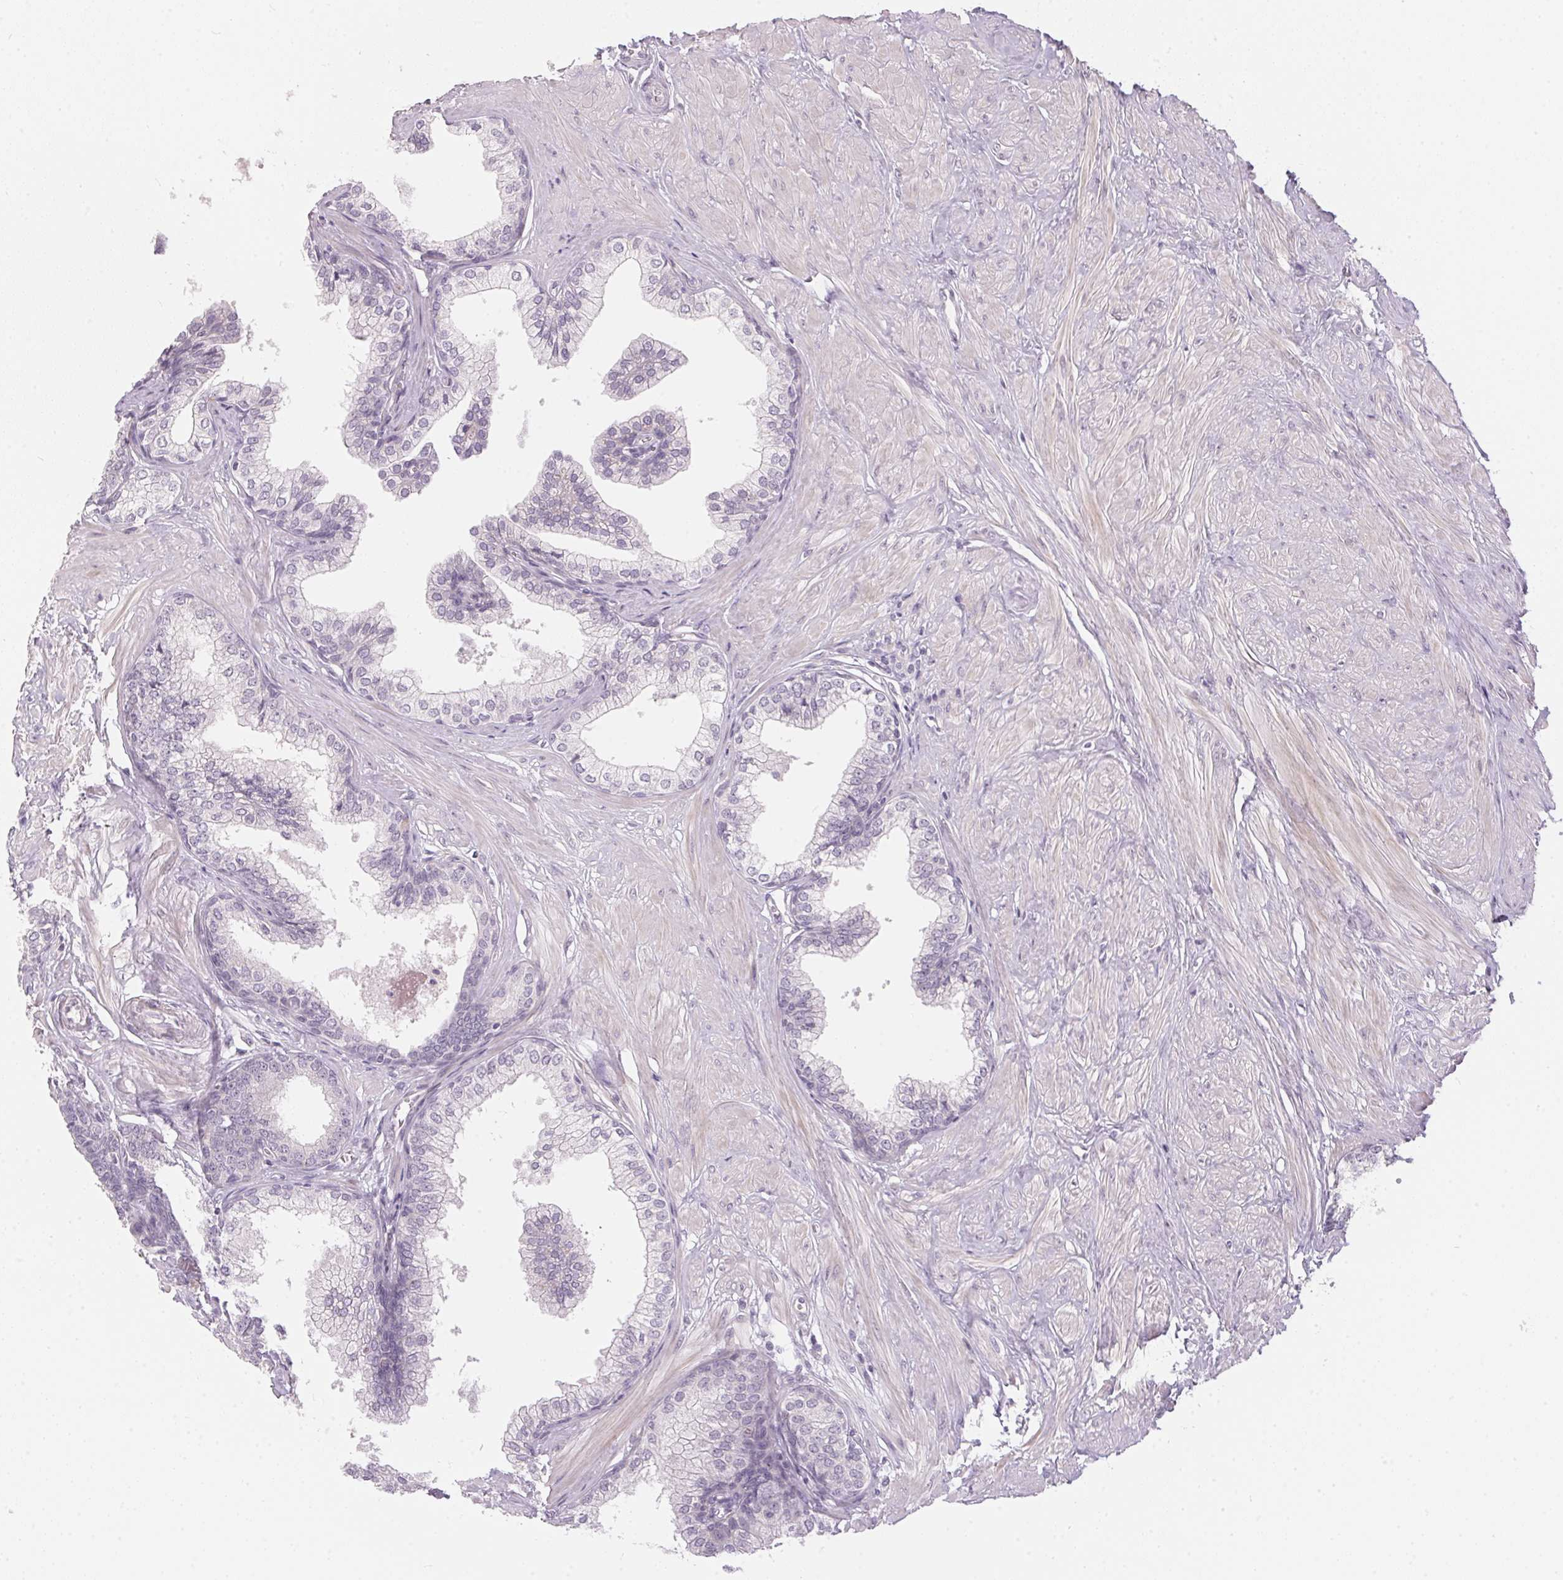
{"staining": {"intensity": "negative", "quantity": "none", "location": "none"}, "tissue": "prostate", "cell_type": "Glandular cells", "image_type": "normal", "snomed": [{"axis": "morphology", "description": "Normal tissue, NOS"}, {"axis": "topography", "description": "Prostate"}, {"axis": "topography", "description": "Peripheral nerve tissue"}], "caption": "There is no significant expression in glandular cells of prostate. Brightfield microscopy of IHC stained with DAB (3,3'-diaminobenzidine) (brown) and hematoxylin (blue), captured at high magnification.", "gene": "GDAP1L1", "patient": {"sex": "male", "age": 55}}